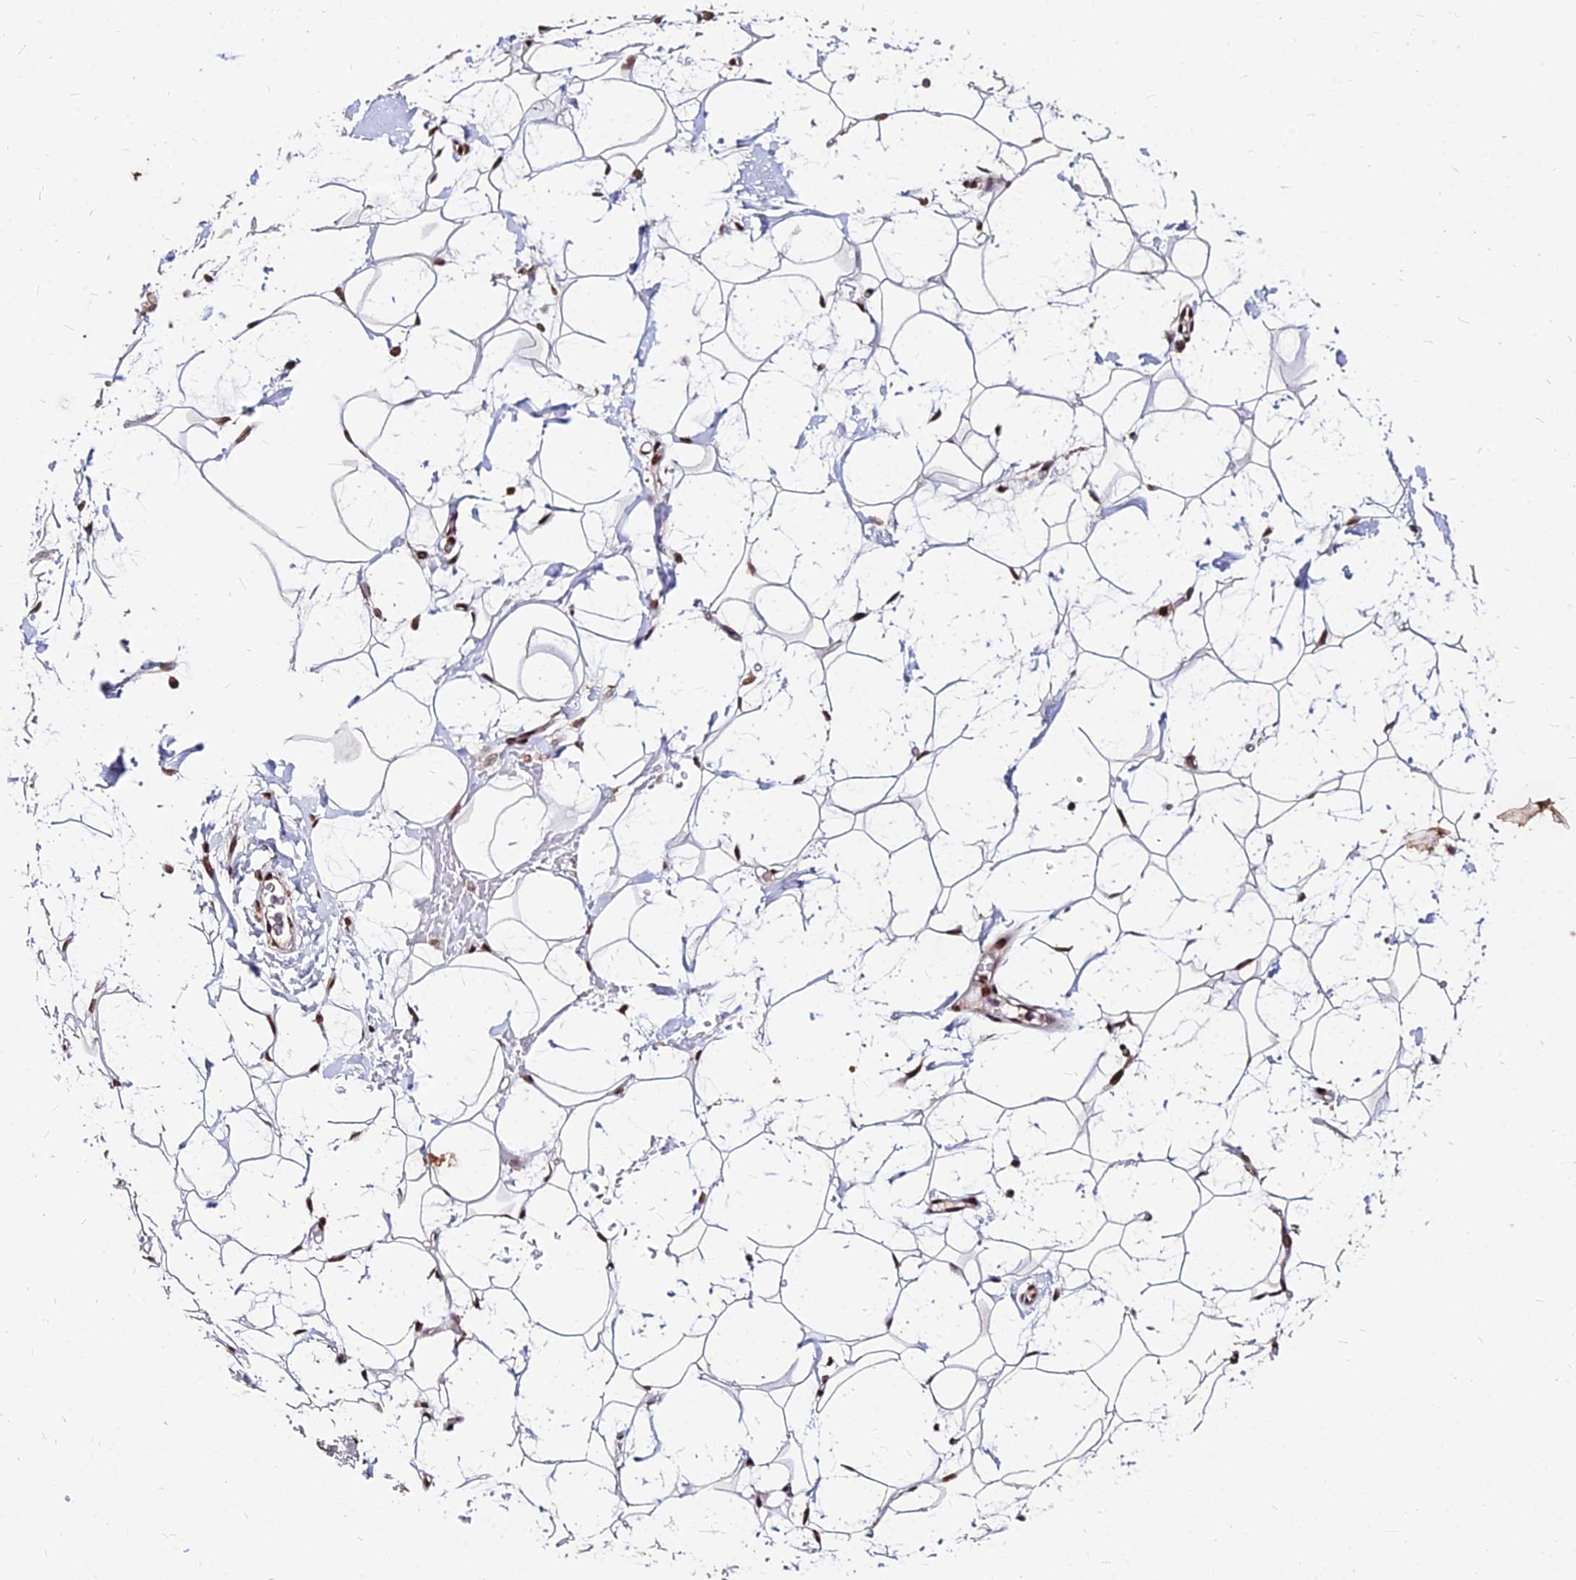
{"staining": {"intensity": "moderate", "quantity": ">75%", "location": "nuclear"}, "tissue": "adipose tissue", "cell_type": "Adipocytes", "image_type": "normal", "snomed": [{"axis": "morphology", "description": "Normal tissue, NOS"}, {"axis": "topography", "description": "Breast"}], "caption": "This image shows immunohistochemistry staining of normal adipose tissue, with medium moderate nuclear expression in about >75% of adipocytes.", "gene": "ZBED4", "patient": {"sex": "female", "age": 26}}